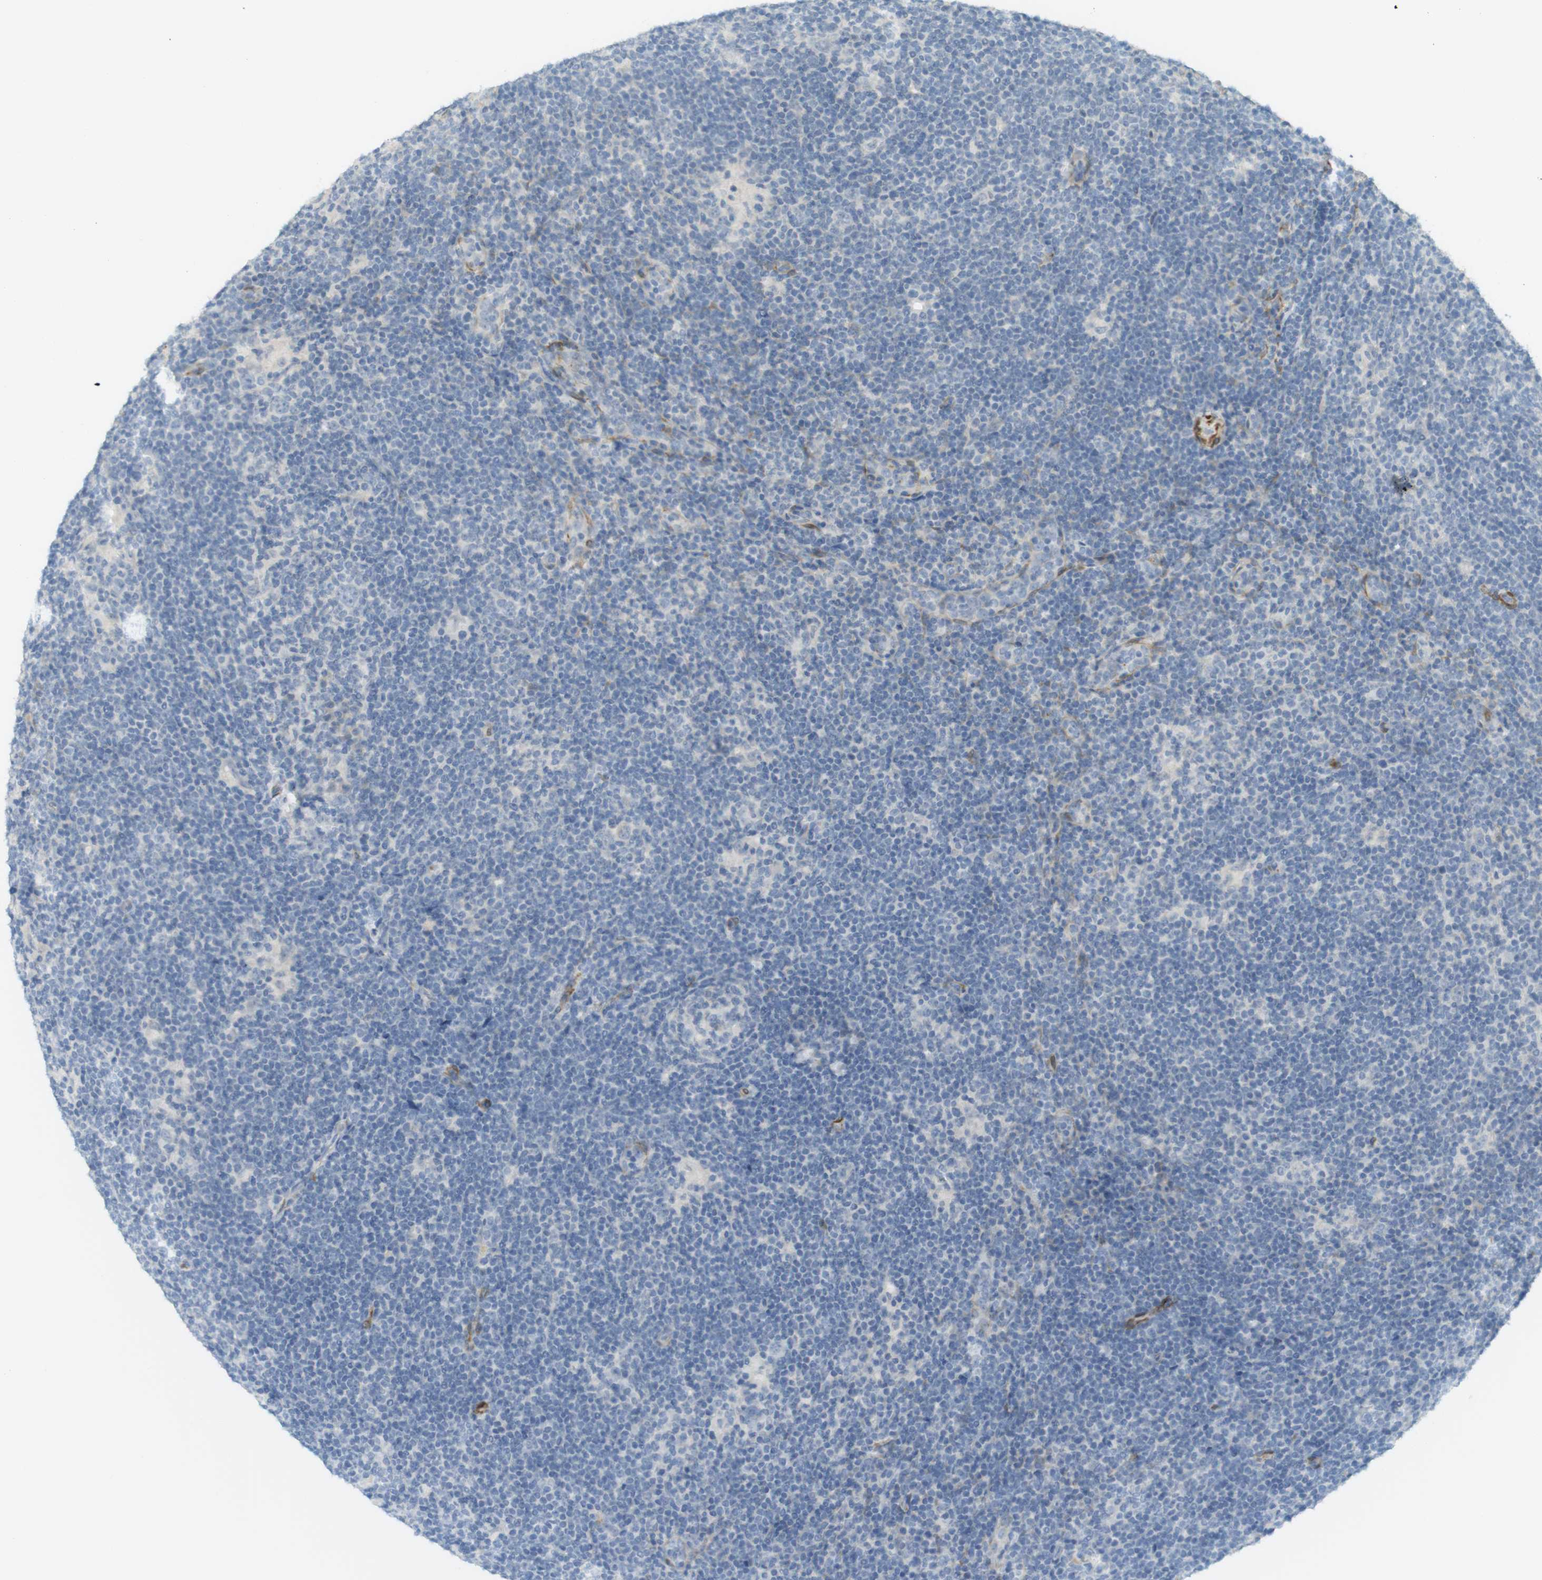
{"staining": {"intensity": "negative", "quantity": "none", "location": "none"}, "tissue": "lymphoma", "cell_type": "Tumor cells", "image_type": "cancer", "snomed": [{"axis": "morphology", "description": "Hodgkin's disease, NOS"}, {"axis": "topography", "description": "Lymph node"}], "caption": "Protein analysis of Hodgkin's disease displays no significant staining in tumor cells.", "gene": "PDE3A", "patient": {"sex": "female", "age": 57}}